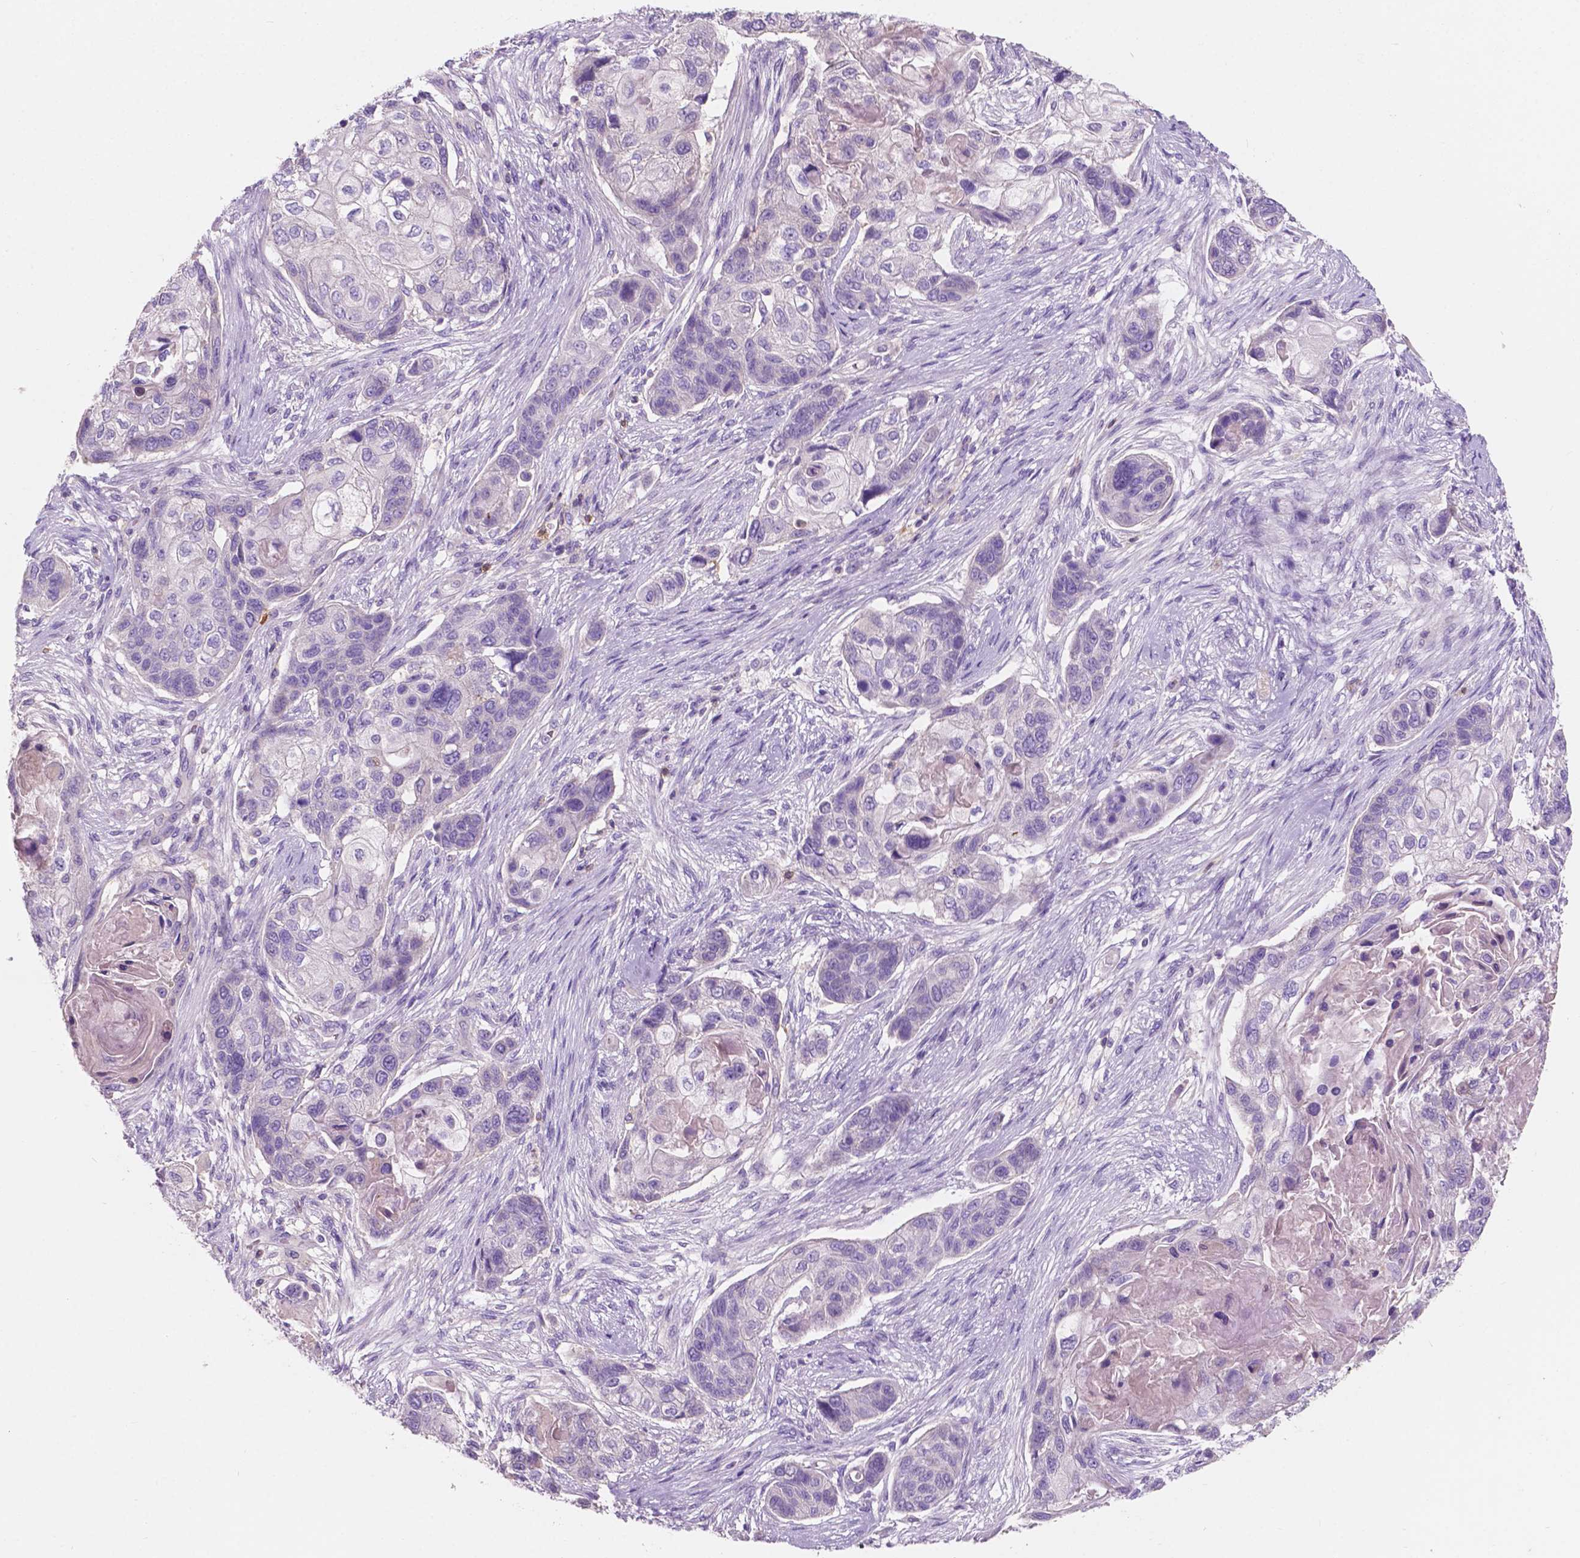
{"staining": {"intensity": "negative", "quantity": "none", "location": "none"}, "tissue": "lung cancer", "cell_type": "Tumor cells", "image_type": "cancer", "snomed": [{"axis": "morphology", "description": "Squamous cell carcinoma, NOS"}, {"axis": "topography", "description": "Lung"}], "caption": "Photomicrograph shows no protein expression in tumor cells of lung squamous cell carcinoma tissue.", "gene": "SEMA4A", "patient": {"sex": "male", "age": 69}}